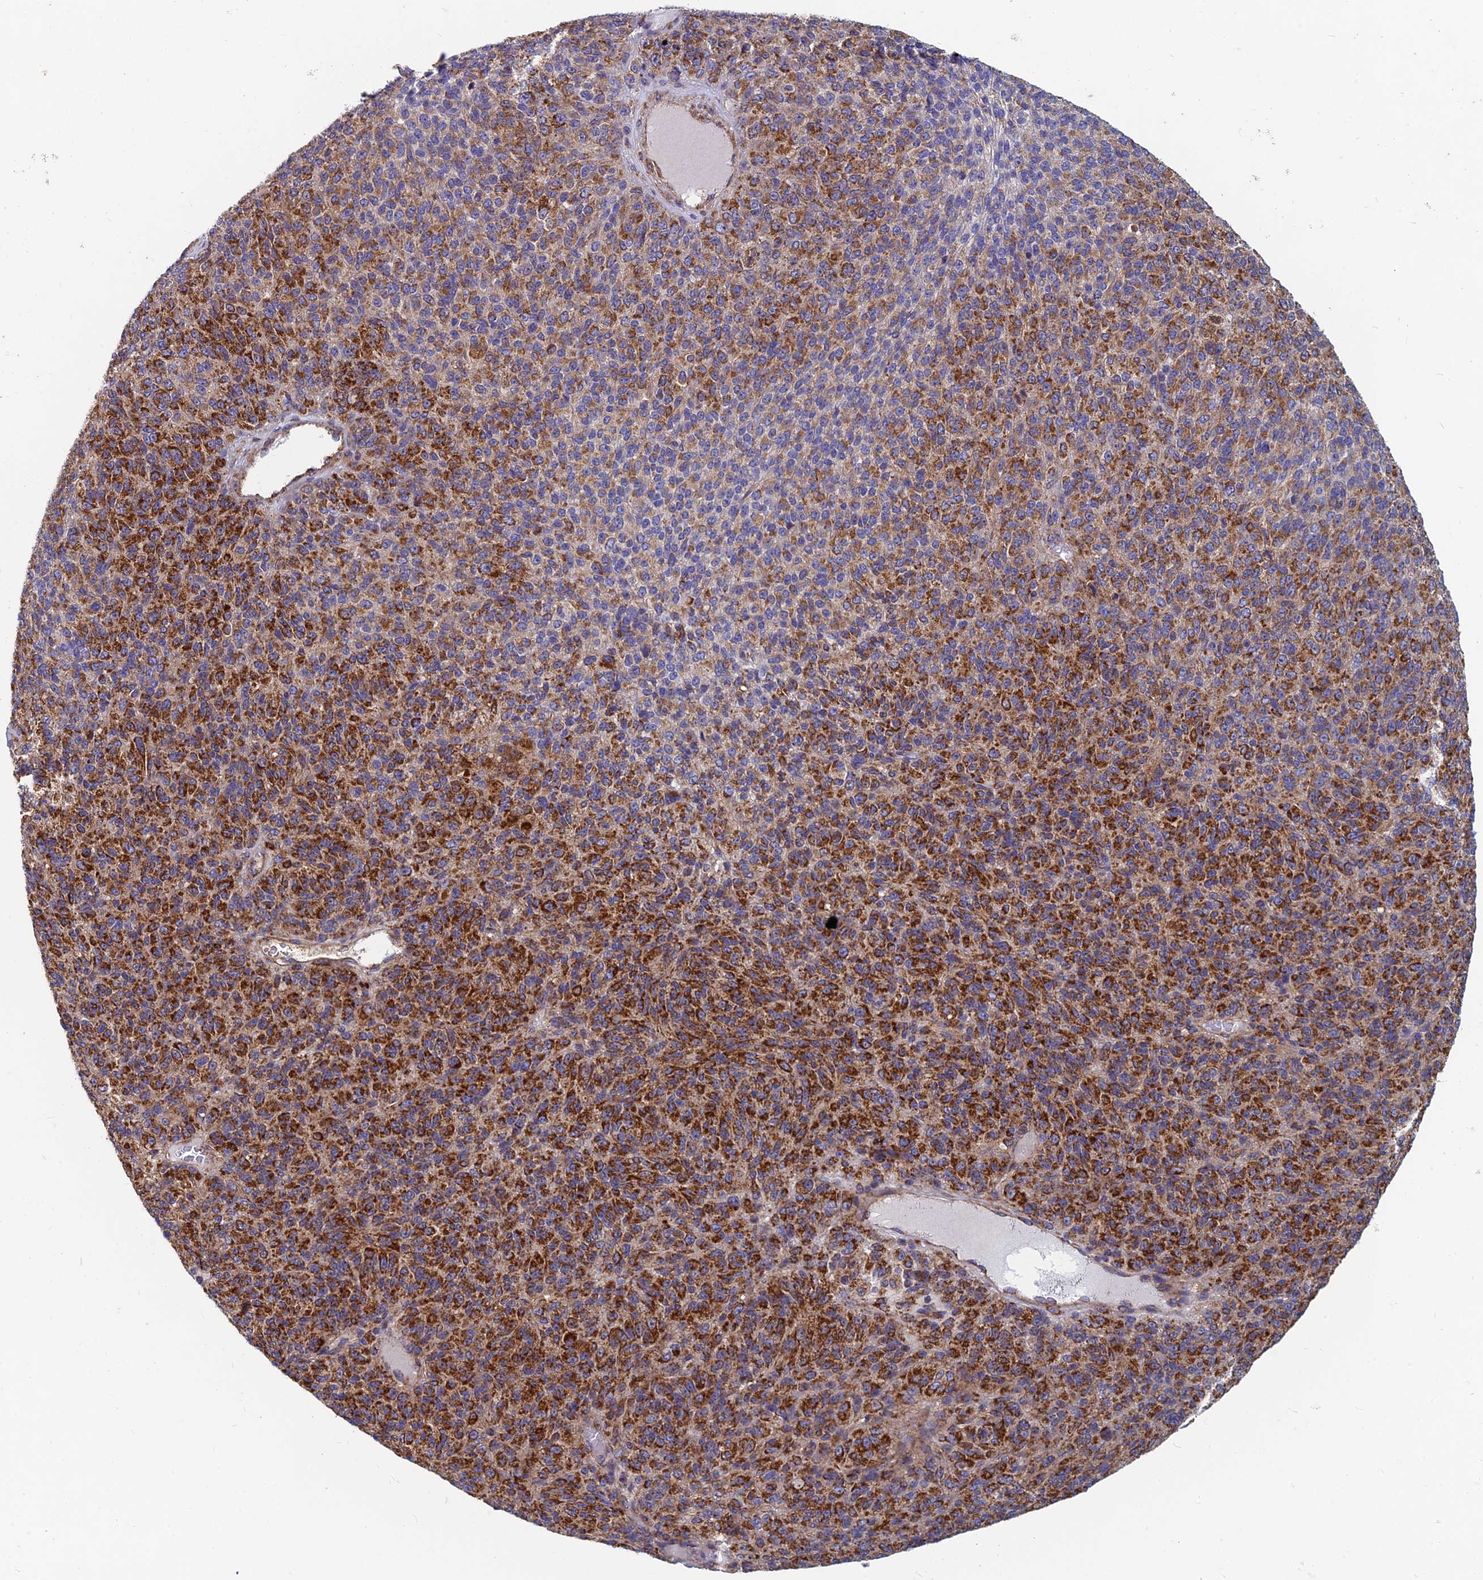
{"staining": {"intensity": "strong", "quantity": "25%-75%", "location": "cytoplasmic/membranous"}, "tissue": "melanoma", "cell_type": "Tumor cells", "image_type": "cancer", "snomed": [{"axis": "morphology", "description": "Malignant melanoma, Metastatic site"}, {"axis": "topography", "description": "Brain"}], "caption": "A micrograph of malignant melanoma (metastatic site) stained for a protein exhibits strong cytoplasmic/membranous brown staining in tumor cells.", "gene": "MRPS9", "patient": {"sex": "female", "age": 56}}